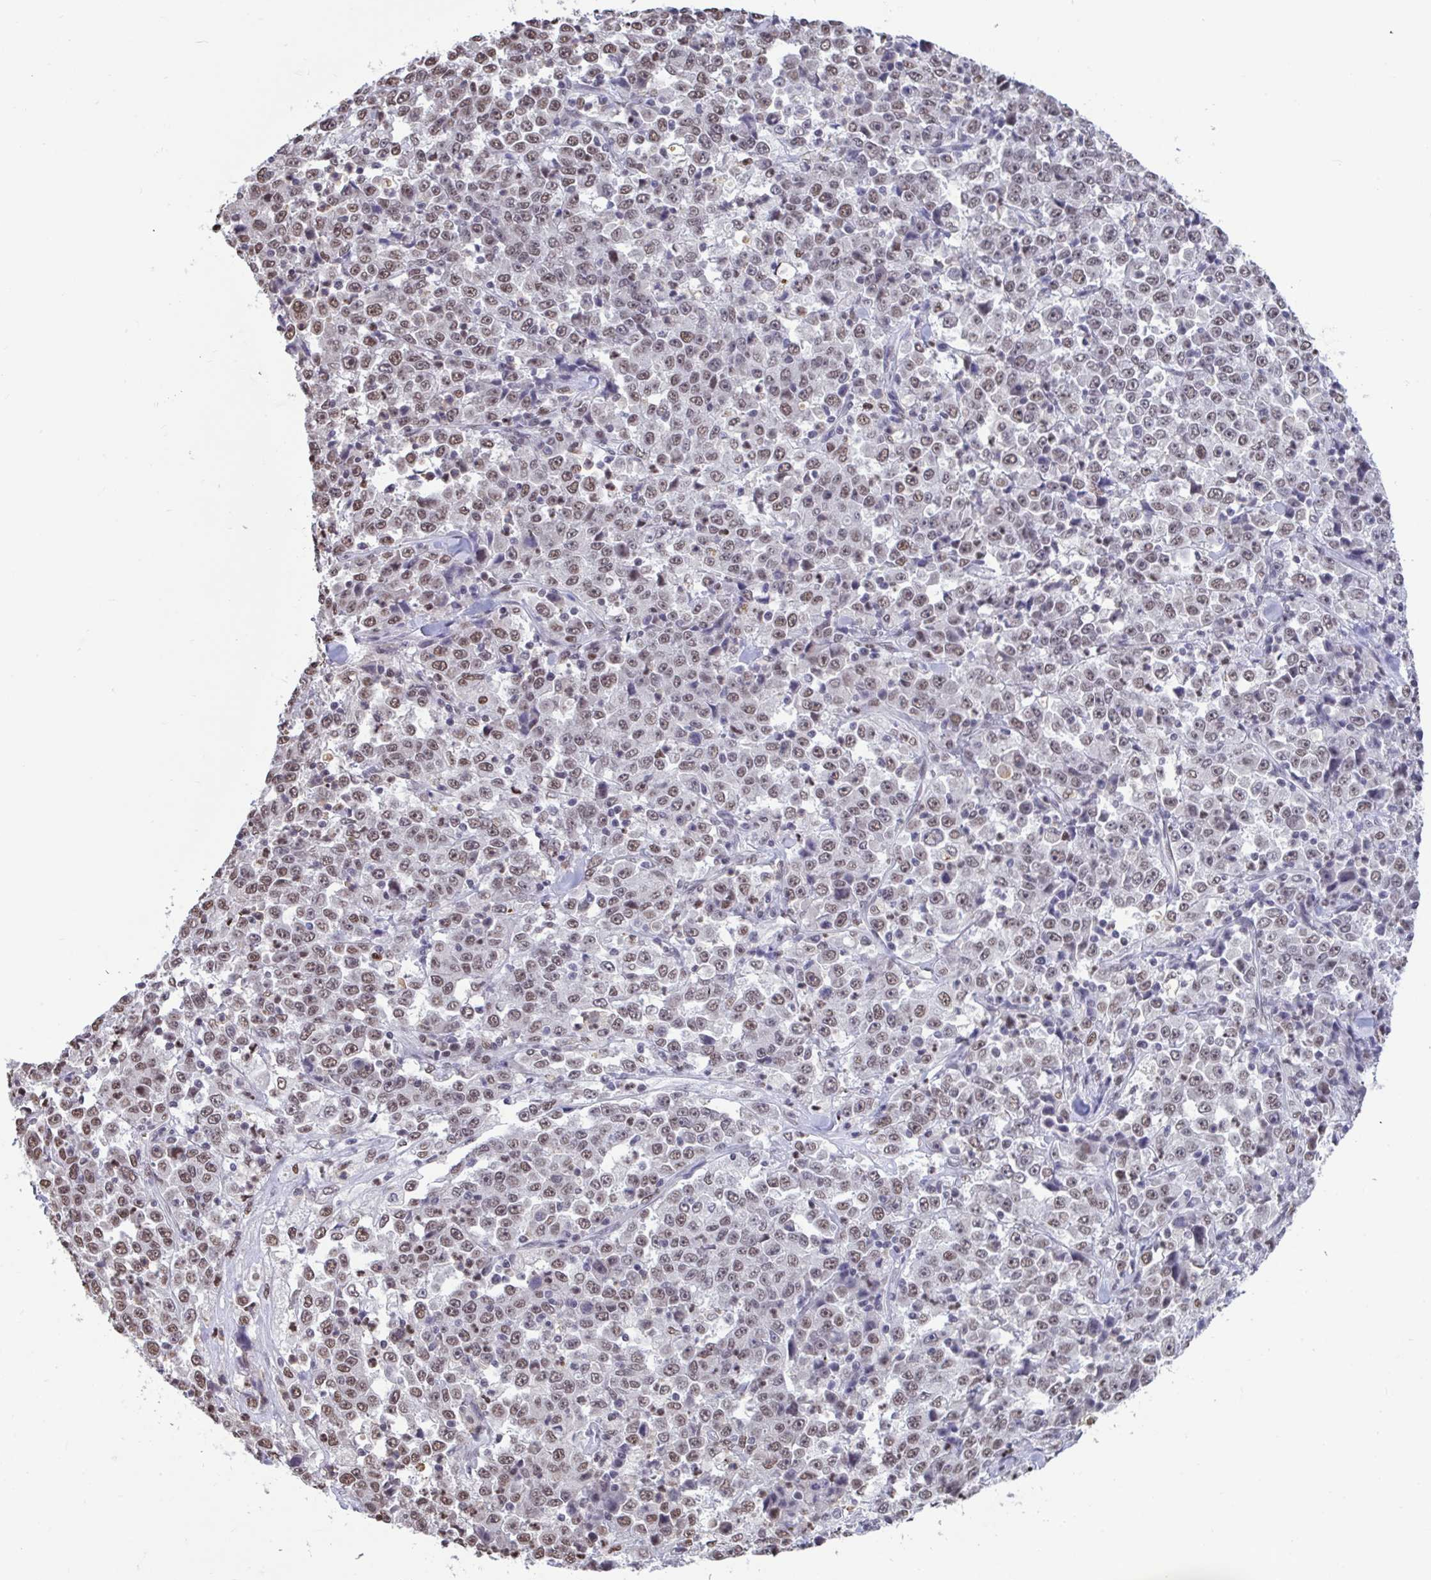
{"staining": {"intensity": "moderate", "quantity": ">75%", "location": "nuclear"}, "tissue": "stomach cancer", "cell_type": "Tumor cells", "image_type": "cancer", "snomed": [{"axis": "morphology", "description": "Normal tissue, NOS"}, {"axis": "morphology", "description": "Adenocarcinoma, NOS"}, {"axis": "topography", "description": "Stomach, upper"}, {"axis": "topography", "description": "Stomach"}], "caption": "Approximately >75% of tumor cells in human stomach cancer reveal moderate nuclear protein positivity as visualized by brown immunohistochemical staining.", "gene": "HNRNPDL", "patient": {"sex": "male", "age": 59}}